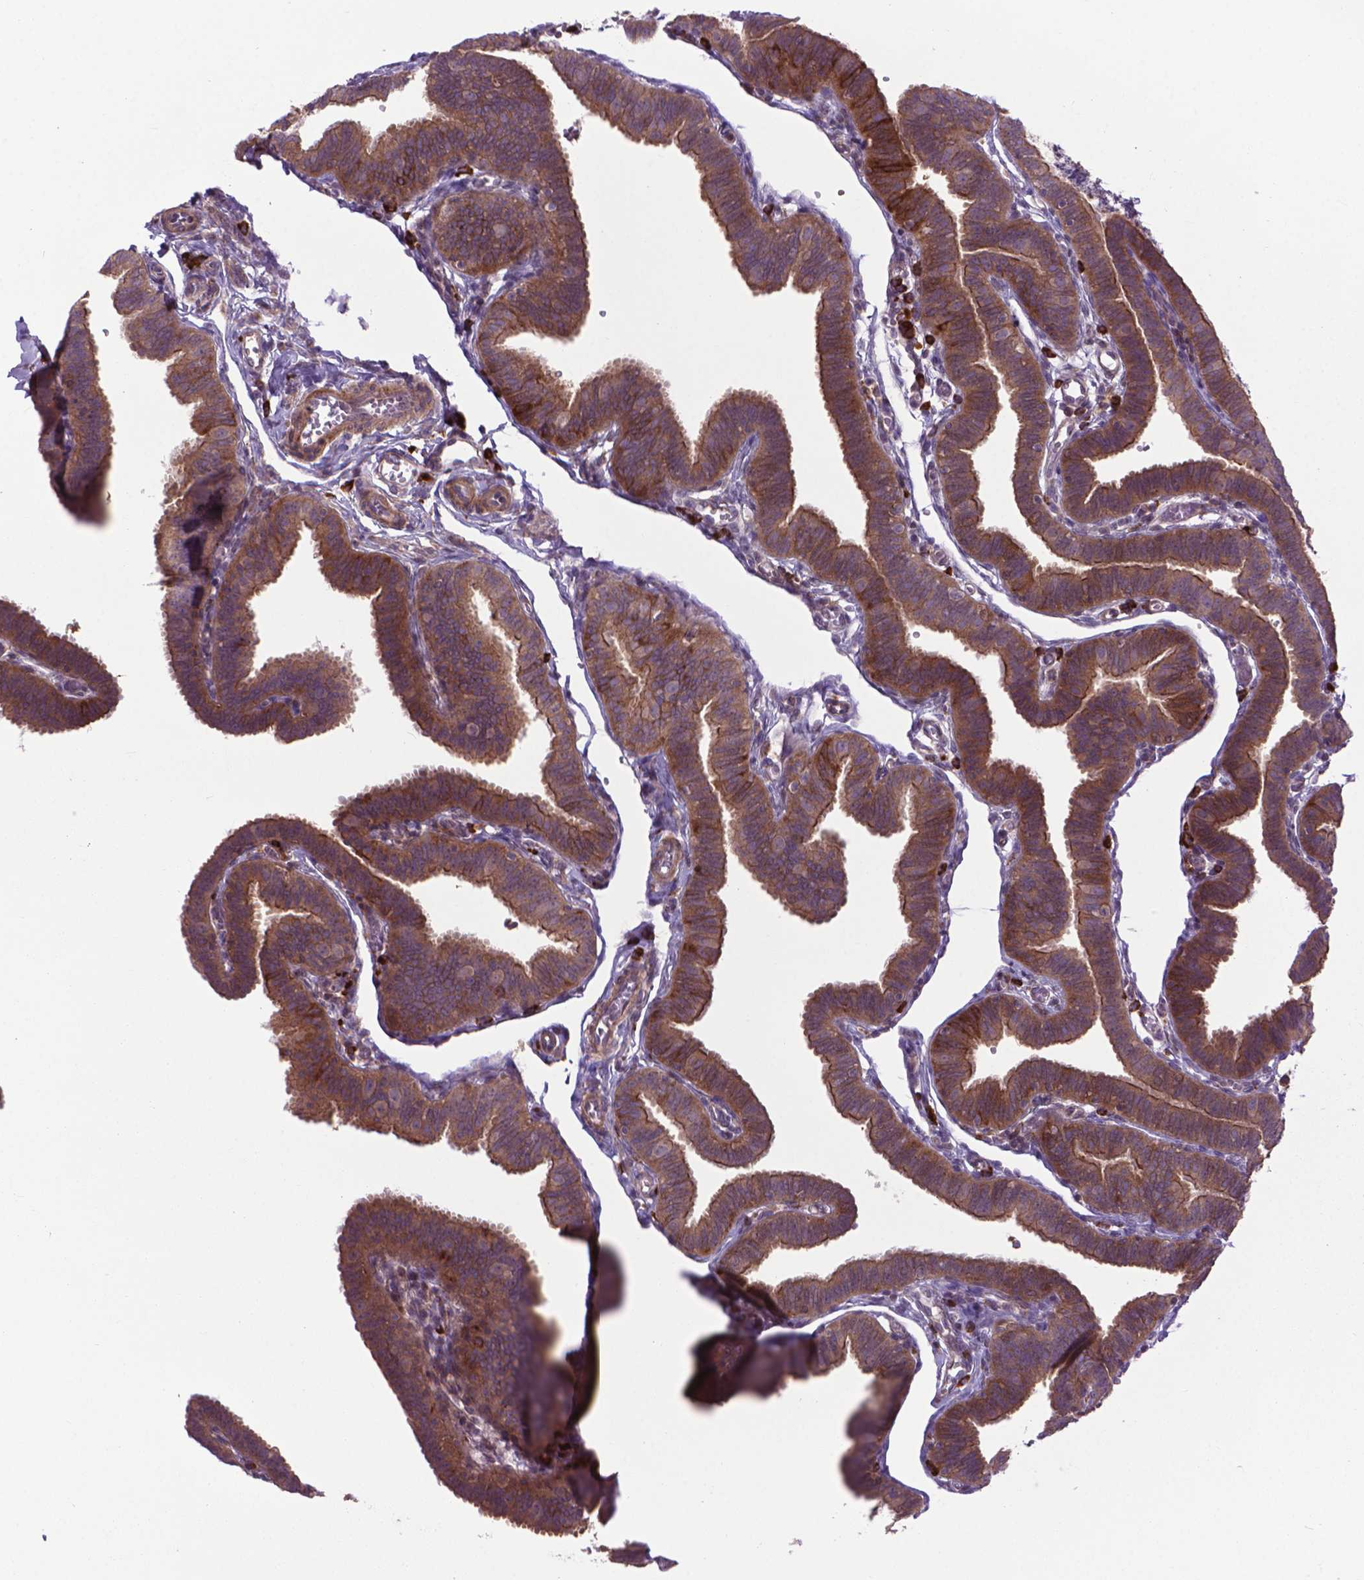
{"staining": {"intensity": "moderate", "quantity": ">75%", "location": "cytoplasmic/membranous"}, "tissue": "fallopian tube", "cell_type": "Glandular cells", "image_type": "normal", "snomed": [{"axis": "morphology", "description": "Normal tissue, NOS"}, {"axis": "topography", "description": "Fallopian tube"}], "caption": "High-power microscopy captured an immunohistochemistry (IHC) image of normal fallopian tube, revealing moderate cytoplasmic/membranous expression in about >75% of glandular cells. (DAB (3,3'-diaminobenzidine) = brown stain, brightfield microscopy at high magnification).", "gene": "MYH14", "patient": {"sex": "female", "age": 25}}